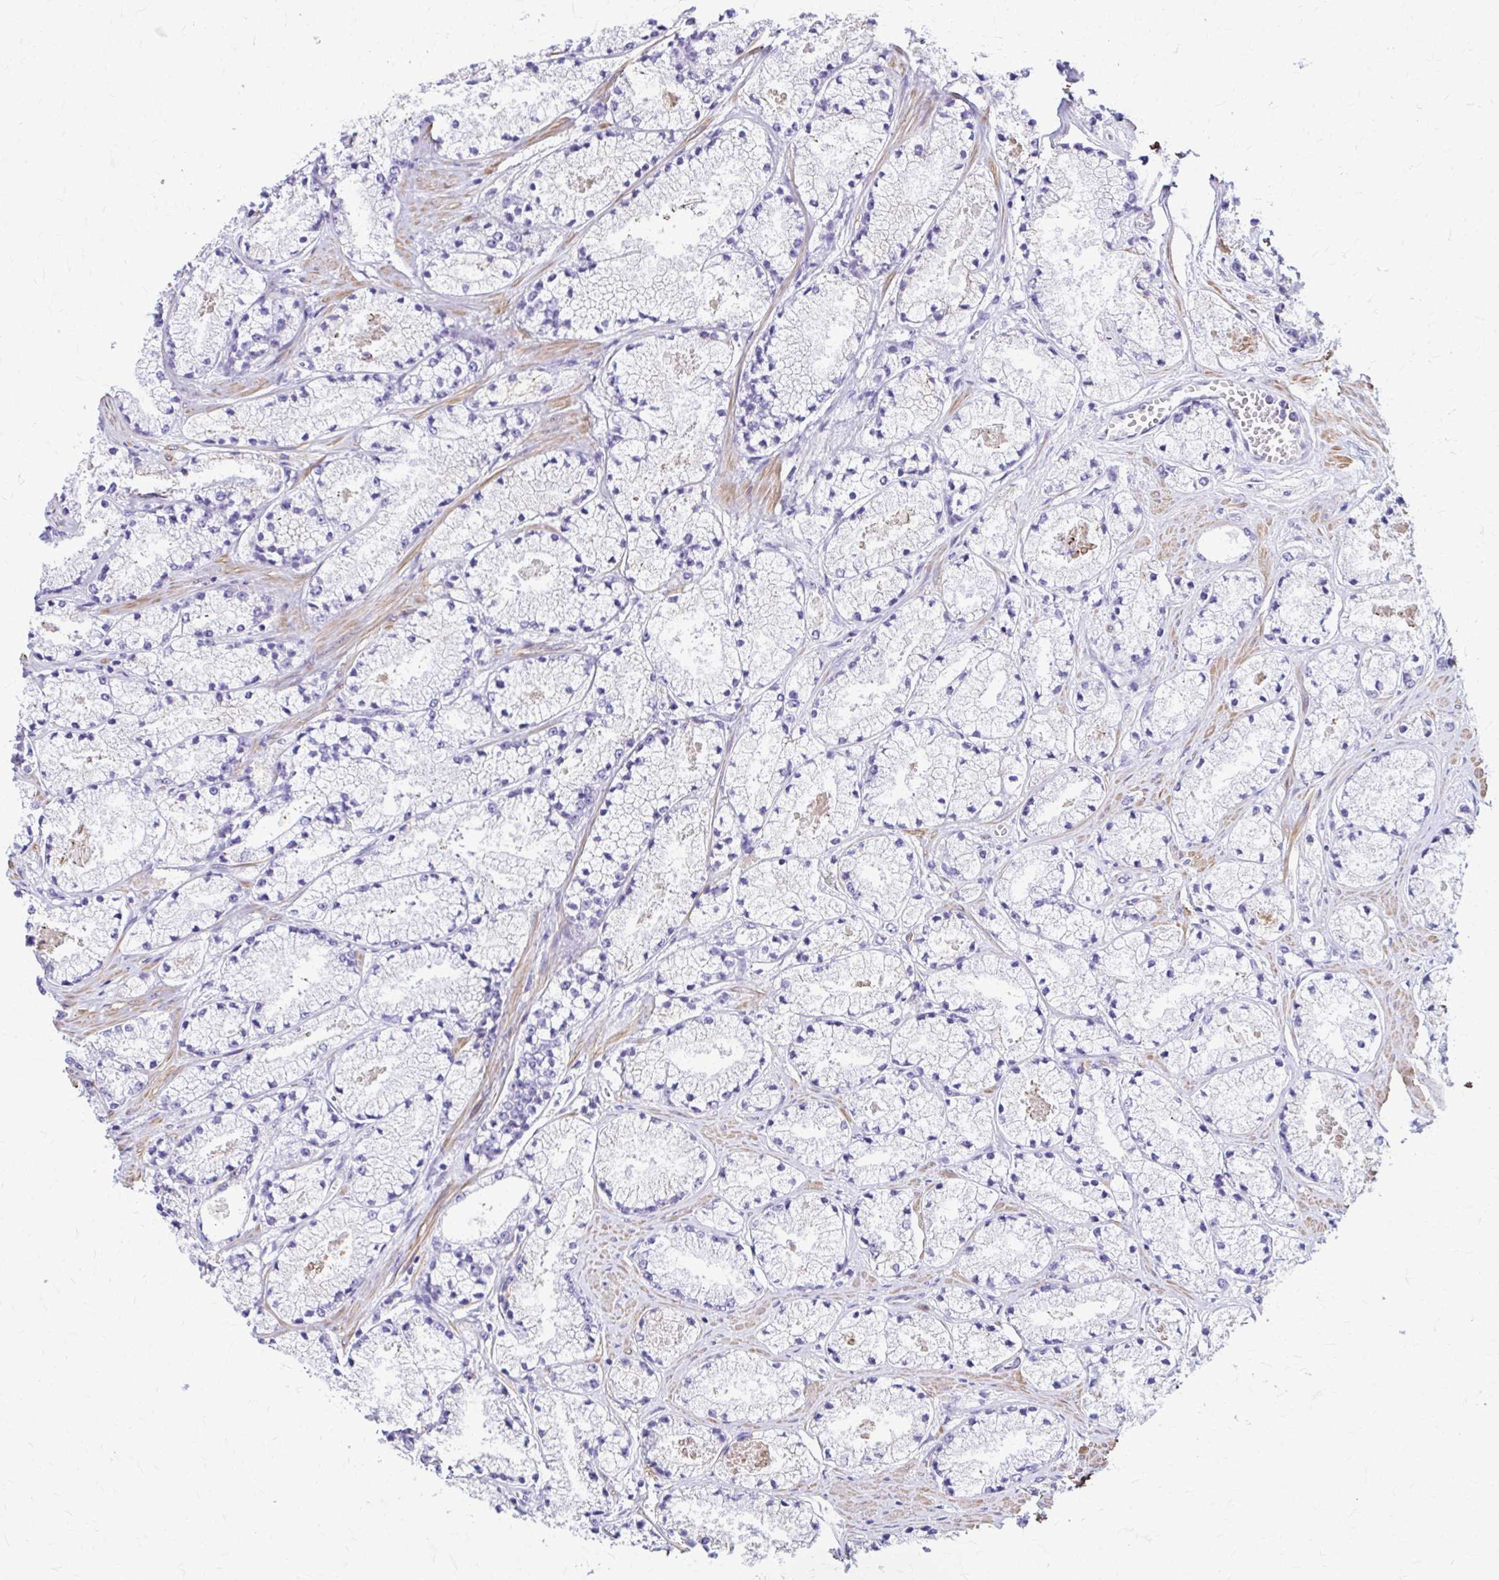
{"staining": {"intensity": "negative", "quantity": "none", "location": "none"}, "tissue": "prostate cancer", "cell_type": "Tumor cells", "image_type": "cancer", "snomed": [{"axis": "morphology", "description": "Adenocarcinoma, High grade"}, {"axis": "topography", "description": "Prostate"}], "caption": "This photomicrograph is of adenocarcinoma (high-grade) (prostate) stained with immunohistochemistry (IHC) to label a protein in brown with the nuclei are counter-stained blue. There is no staining in tumor cells.", "gene": "DSP", "patient": {"sex": "male", "age": 63}}